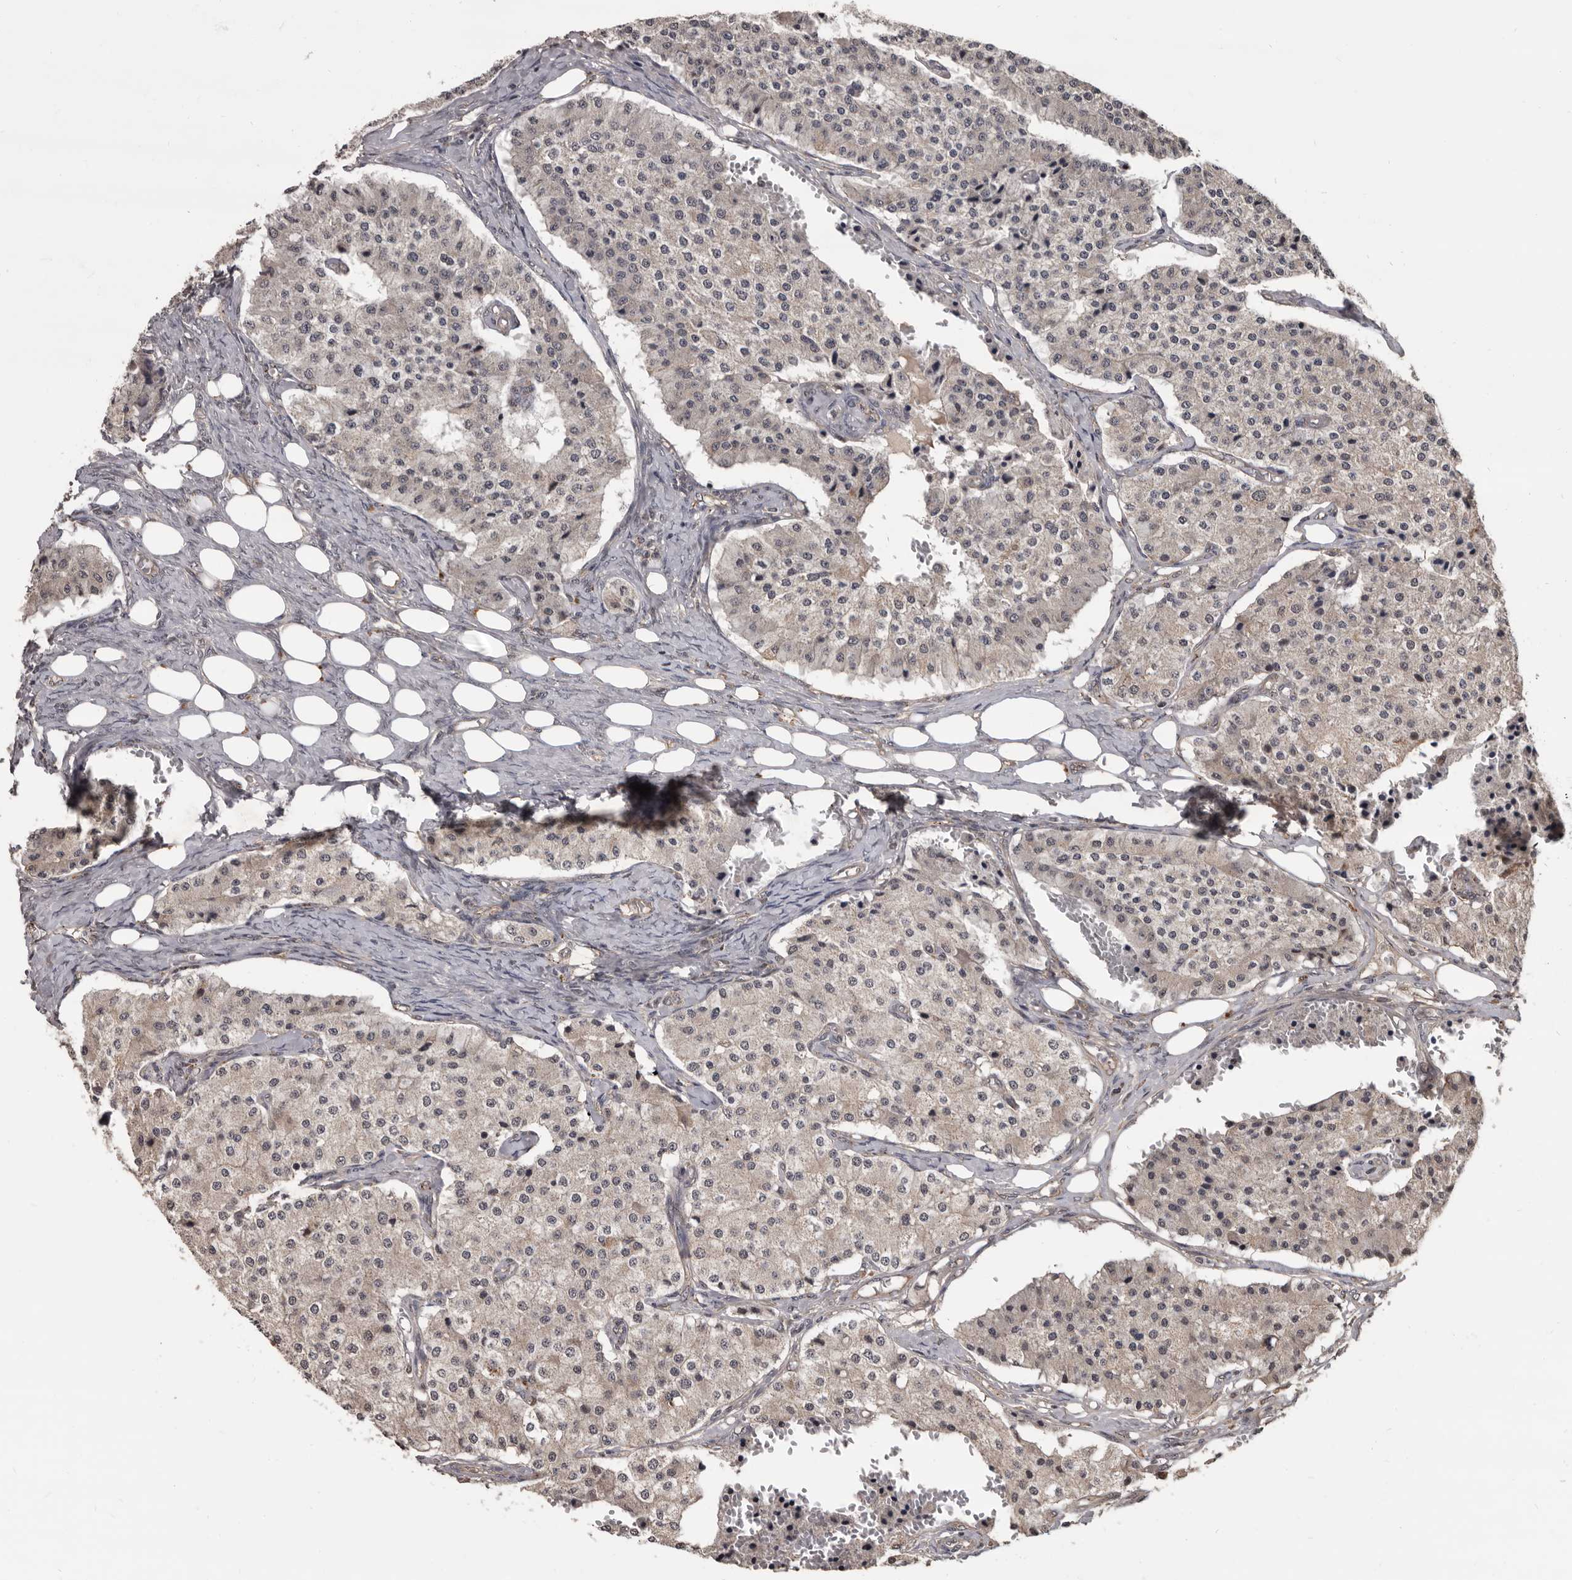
{"staining": {"intensity": "negative", "quantity": "none", "location": "none"}, "tissue": "carcinoid", "cell_type": "Tumor cells", "image_type": "cancer", "snomed": [{"axis": "morphology", "description": "Carcinoid, malignant, NOS"}, {"axis": "topography", "description": "Colon"}], "caption": "This histopathology image is of carcinoid (malignant) stained with IHC to label a protein in brown with the nuclei are counter-stained blue. There is no staining in tumor cells. Brightfield microscopy of immunohistochemistry stained with DAB (brown) and hematoxylin (blue), captured at high magnification.", "gene": "AHR", "patient": {"sex": "female", "age": 52}}